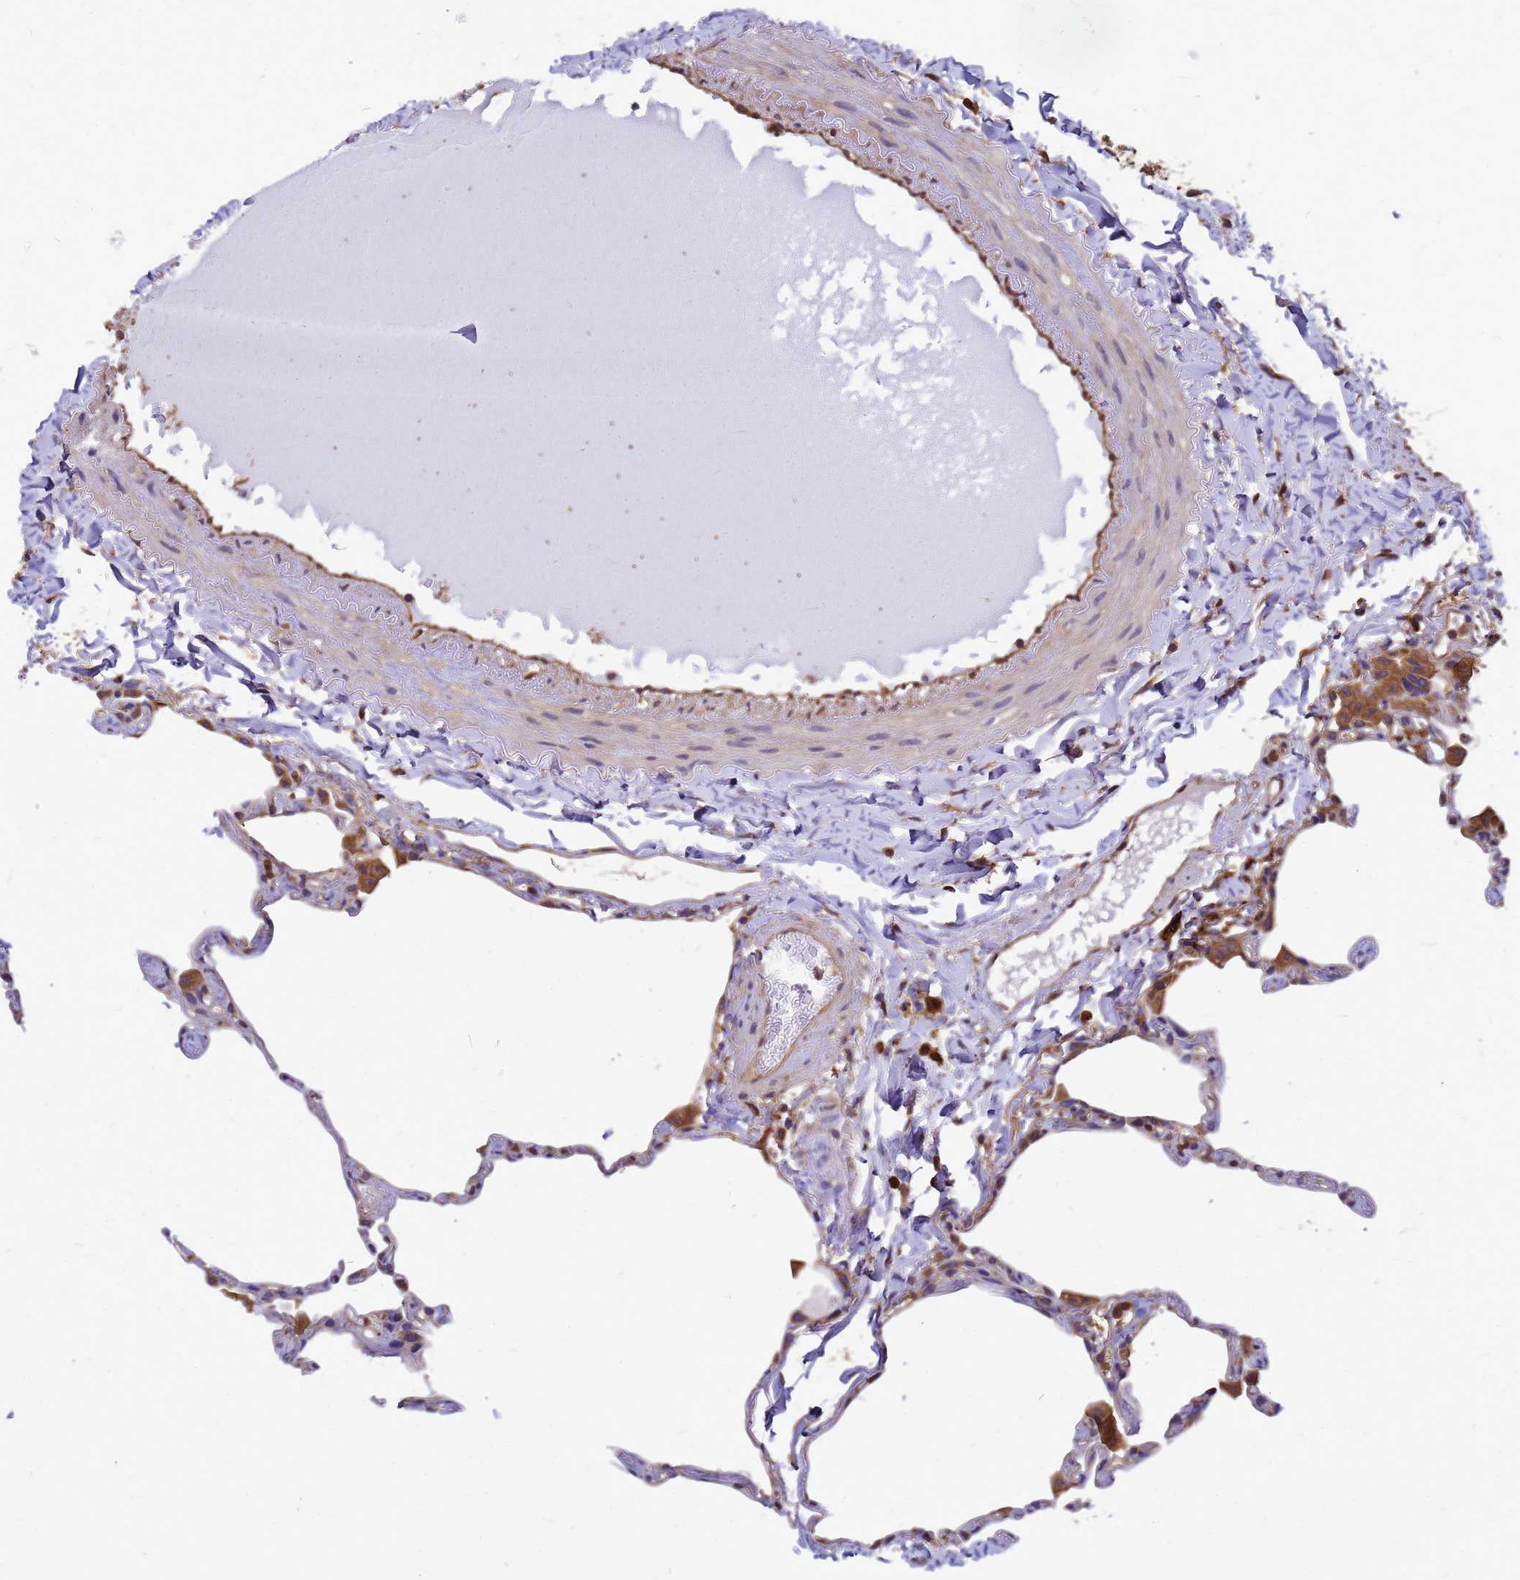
{"staining": {"intensity": "negative", "quantity": "none", "location": "none"}, "tissue": "lung", "cell_type": "Alveolar cells", "image_type": "normal", "snomed": [{"axis": "morphology", "description": "Normal tissue, NOS"}, {"axis": "topography", "description": "Lung"}], "caption": "Micrograph shows no significant protein staining in alveolar cells of benign lung. Brightfield microscopy of immunohistochemistry (IHC) stained with DAB (3,3'-diaminobenzidine) (brown) and hematoxylin (blue), captured at high magnification.", "gene": "GID4", "patient": {"sex": "male", "age": 65}}